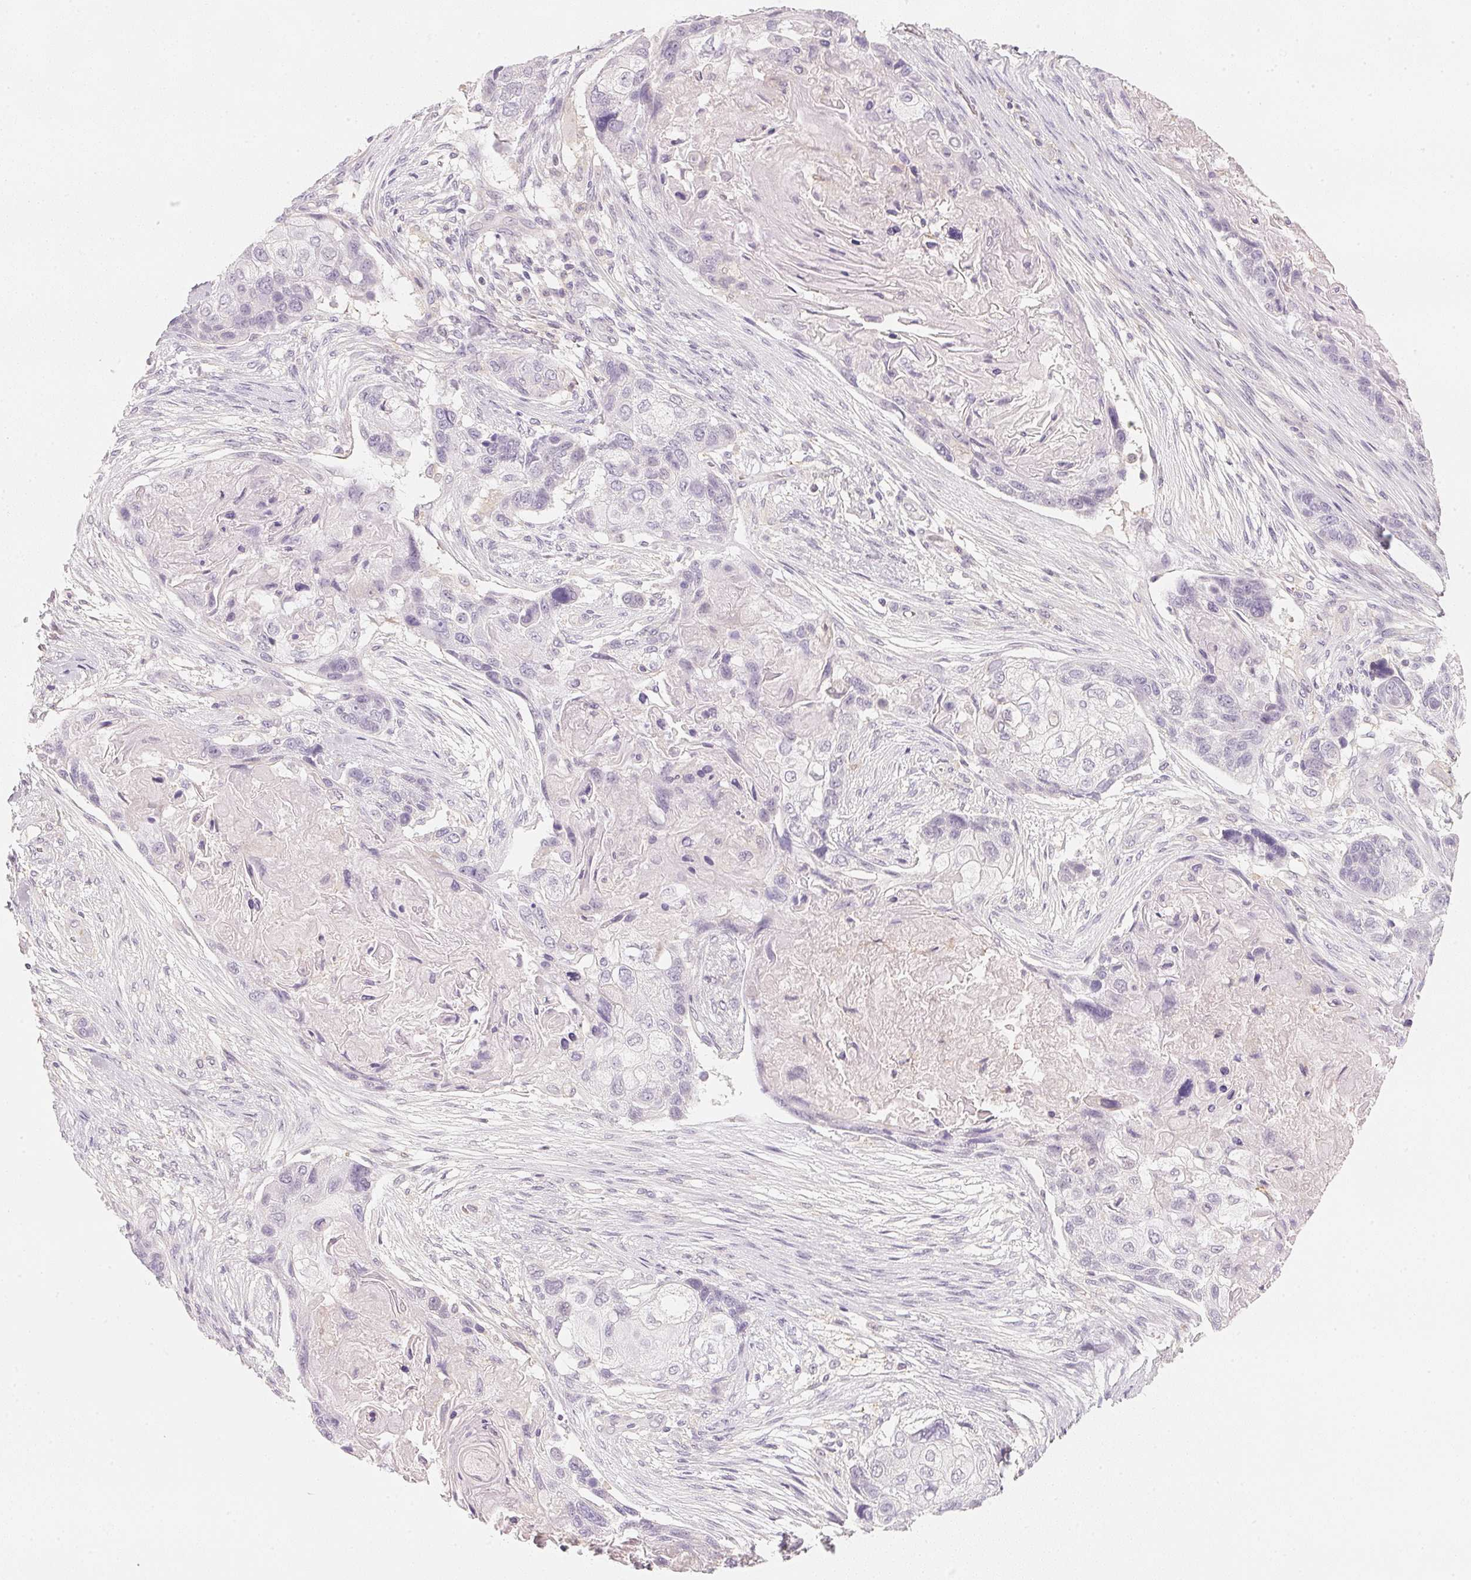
{"staining": {"intensity": "negative", "quantity": "none", "location": "none"}, "tissue": "lung cancer", "cell_type": "Tumor cells", "image_type": "cancer", "snomed": [{"axis": "morphology", "description": "Squamous cell carcinoma, NOS"}, {"axis": "topography", "description": "Lung"}], "caption": "Protein analysis of lung squamous cell carcinoma displays no significant positivity in tumor cells.", "gene": "CFAP276", "patient": {"sex": "male", "age": 69}}